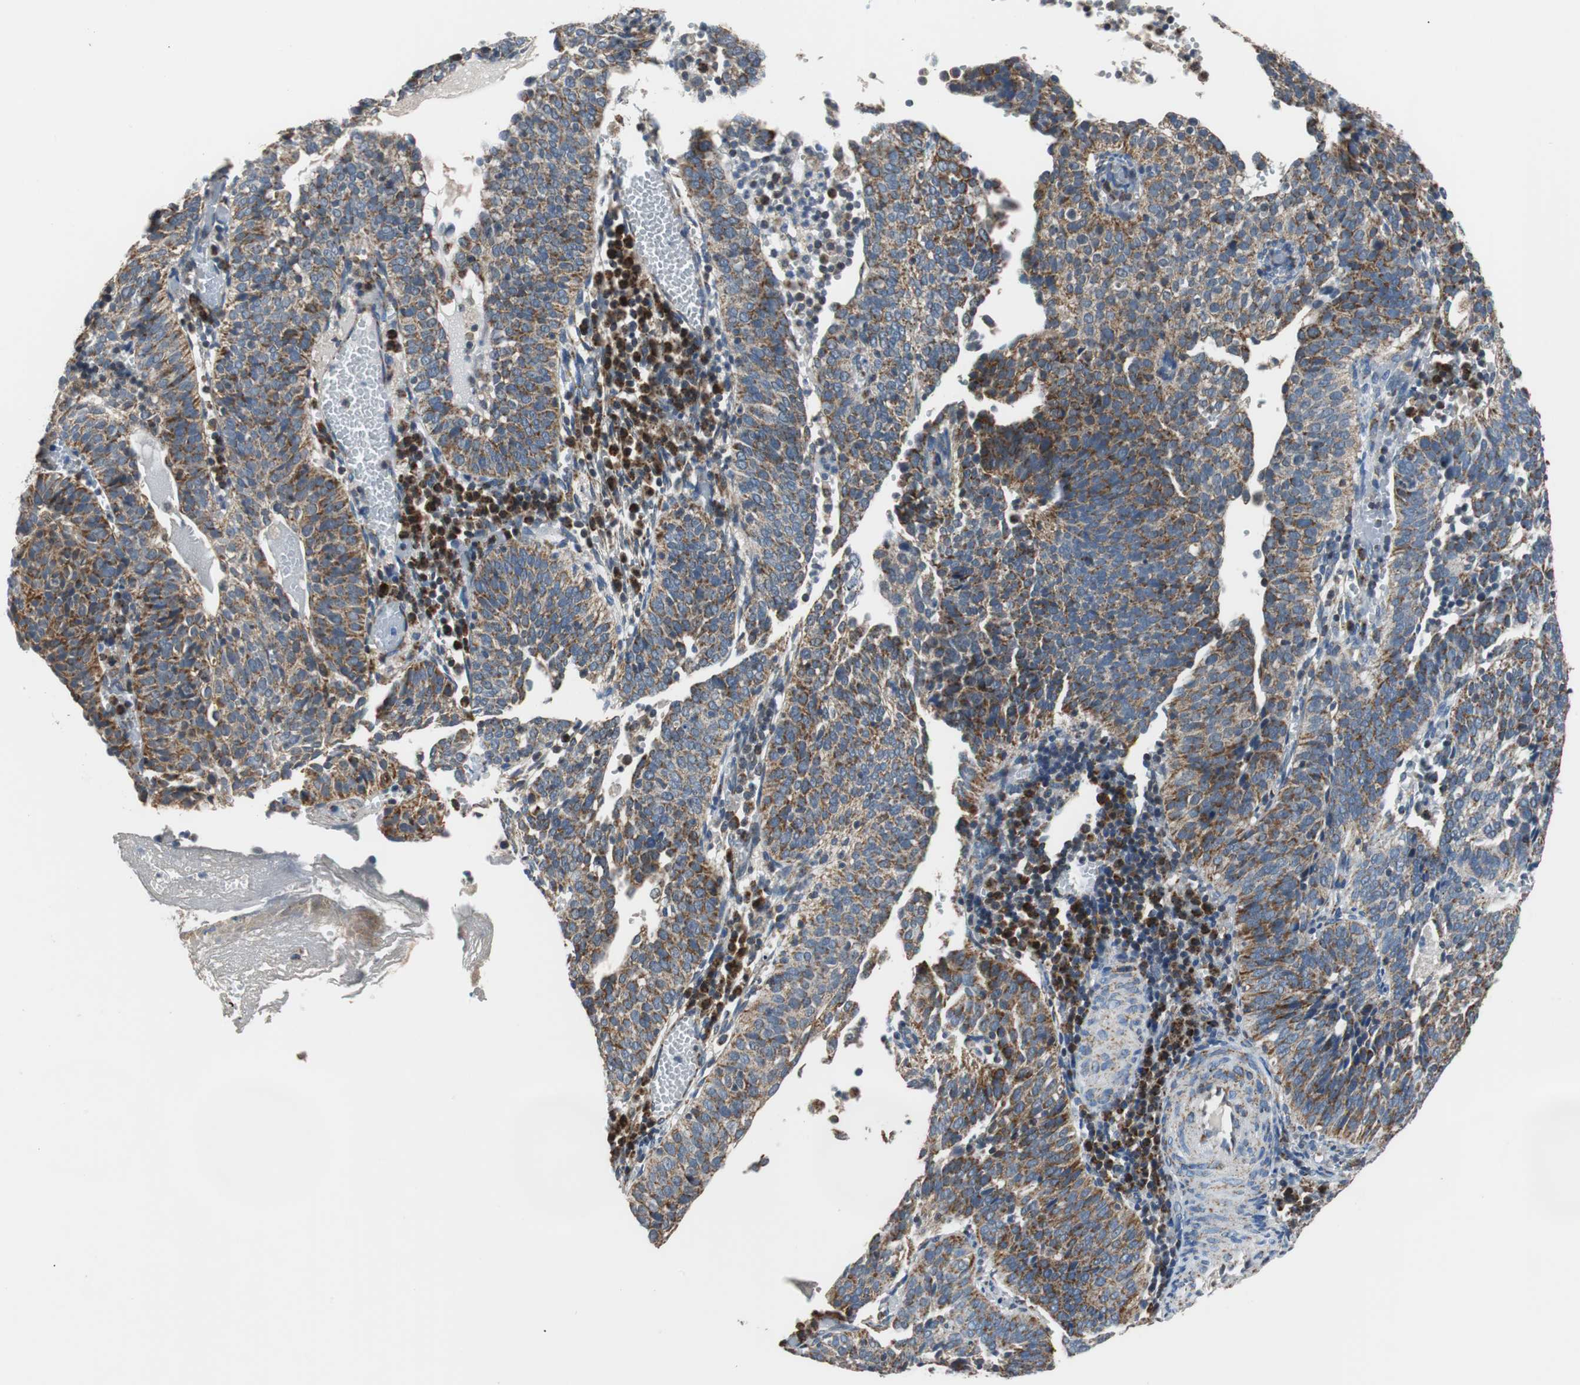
{"staining": {"intensity": "moderate", "quantity": ">75%", "location": "cytoplasmic/membranous"}, "tissue": "cervical cancer", "cell_type": "Tumor cells", "image_type": "cancer", "snomed": [{"axis": "morphology", "description": "Squamous cell carcinoma, NOS"}, {"axis": "topography", "description": "Cervix"}], "caption": "Tumor cells show moderate cytoplasmic/membranous staining in approximately >75% of cells in squamous cell carcinoma (cervical). The protein of interest is stained brown, and the nuclei are stained in blue (DAB (3,3'-diaminobenzidine) IHC with brightfield microscopy, high magnification).", "gene": "PITRM1", "patient": {"sex": "female", "age": 39}}